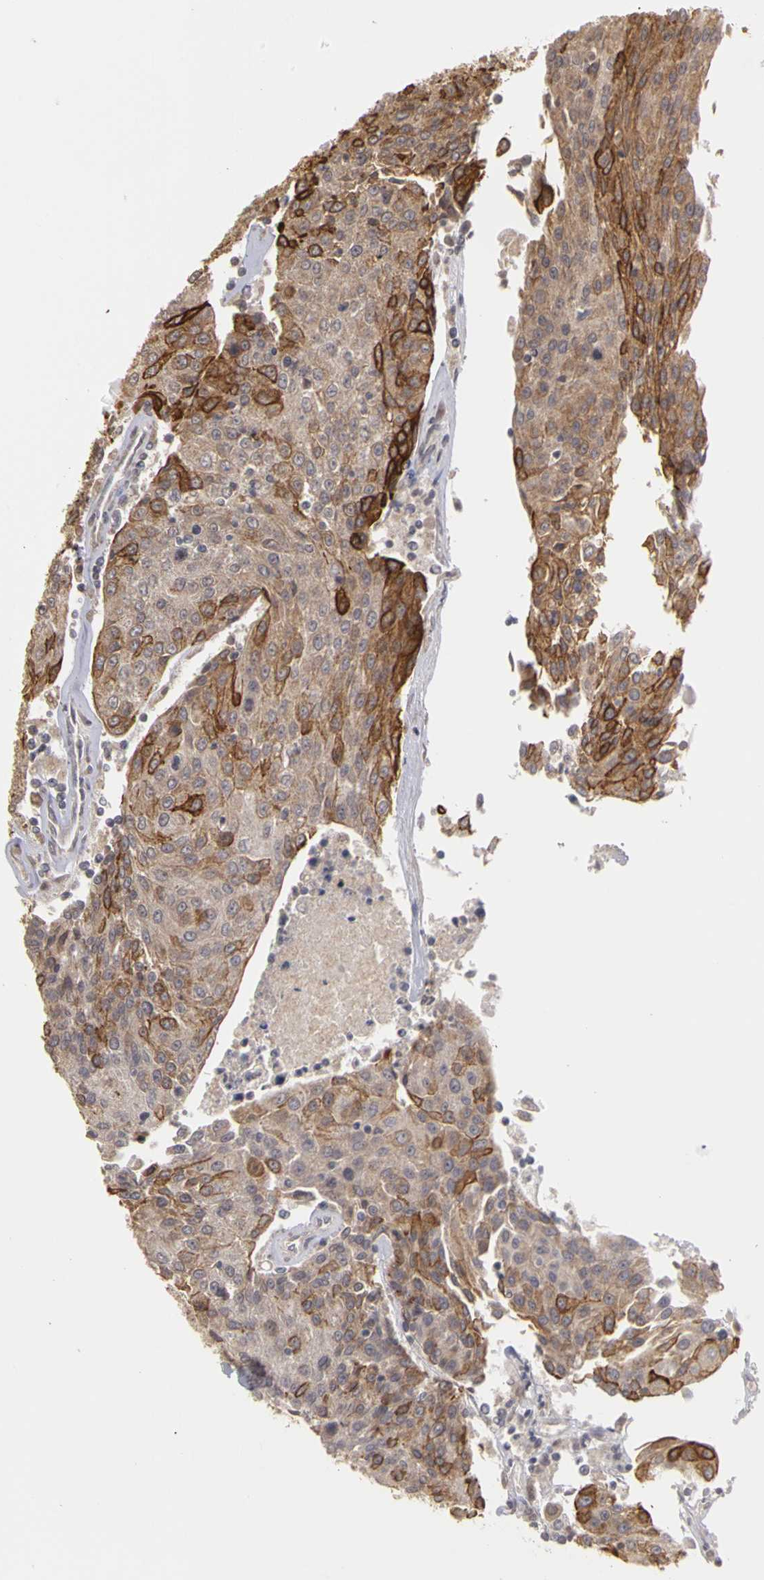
{"staining": {"intensity": "moderate", "quantity": "25%-75%", "location": "cytoplasmic/membranous"}, "tissue": "urothelial cancer", "cell_type": "Tumor cells", "image_type": "cancer", "snomed": [{"axis": "morphology", "description": "Urothelial carcinoma, High grade"}, {"axis": "topography", "description": "Urinary bladder"}], "caption": "This is an image of immunohistochemistry (IHC) staining of urothelial cancer, which shows moderate positivity in the cytoplasmic/membranous of tumor cells.", "gene": "FRMD7", "patient": {"sex": "female", "age": 85}}